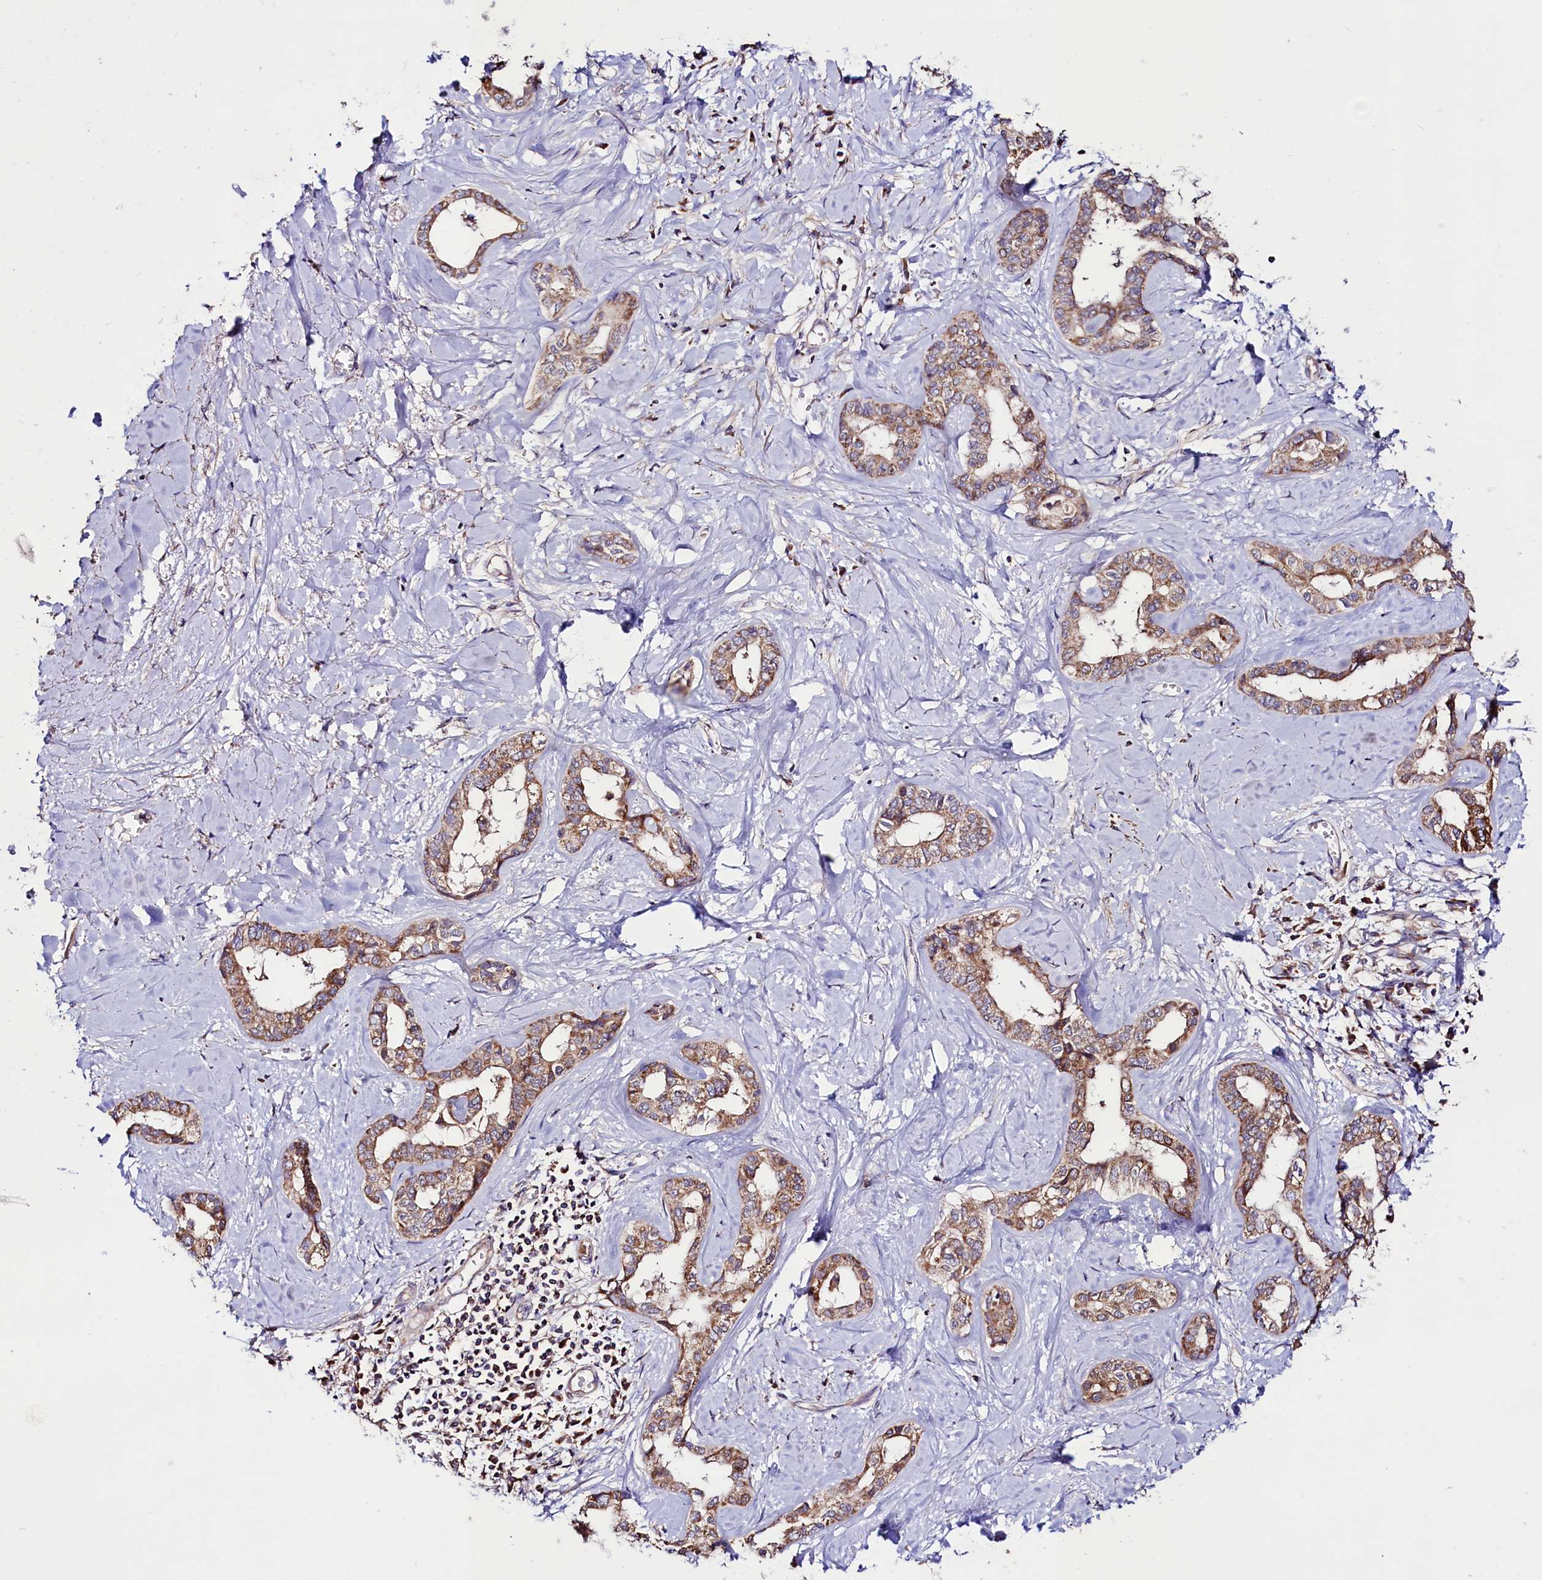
{"staining": {"intensity": "strong", "quantity": ">75%", "location": "cytoplasmic/membranous"}, "tissue": "liver cancer", "cell_type": "Tumor cells", "image_type": "cancer", "snomed": [{"axis": "morphology", "description": "Cholangiocarcinoma"}, {"axis": "topography", "description": "Liver"}], "caption": "Cholangiocarcinoma (liver) stained with DAB immunohistochemistry (IHC) shows high levels of strong cytoplasmic/membranous staining in approximately >75% of tumor cells.", "gene": "STARD5", "patient": {"sex": "female", "age": 77}}